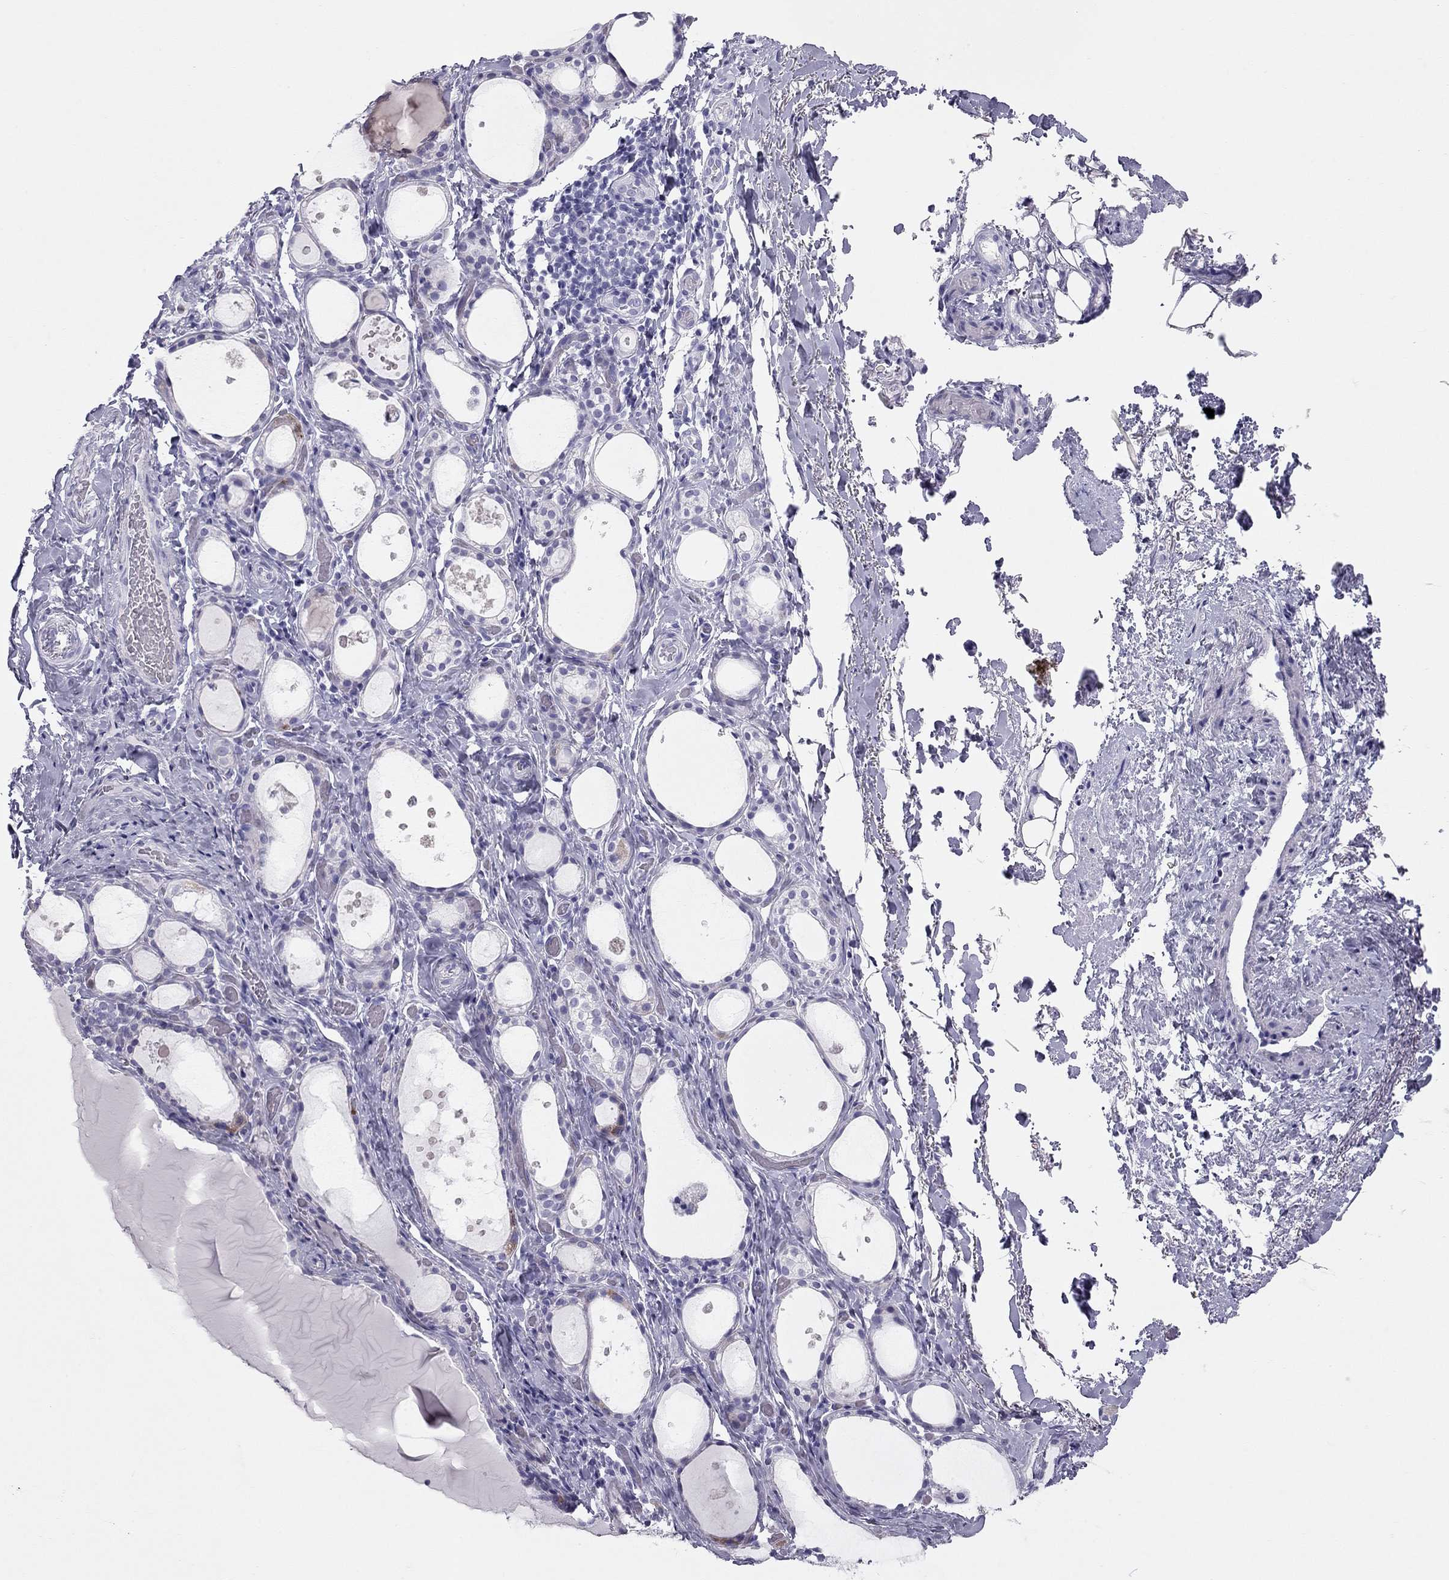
{"staining": {"intensity": "negative", "quantity": "none", "location": "none"}, "tissue": "thyroid gland", "cell_type": "Glandular cells", "image_type": "normal", "snomed": [{"axis": "morphology", "description": "Normal tissue, NOS"}, {"axis": "topography", "description": "Thyroid gland"}], "caption": "The image exhibits no staining of glandular cells in benign thyroid gland. (Brightfield microscopy of DAB (3,3'-diaminobenzidine) IHC at high magnification).", "gene": "TRPM3", "patient": {"sex": "male", "age": 68}}